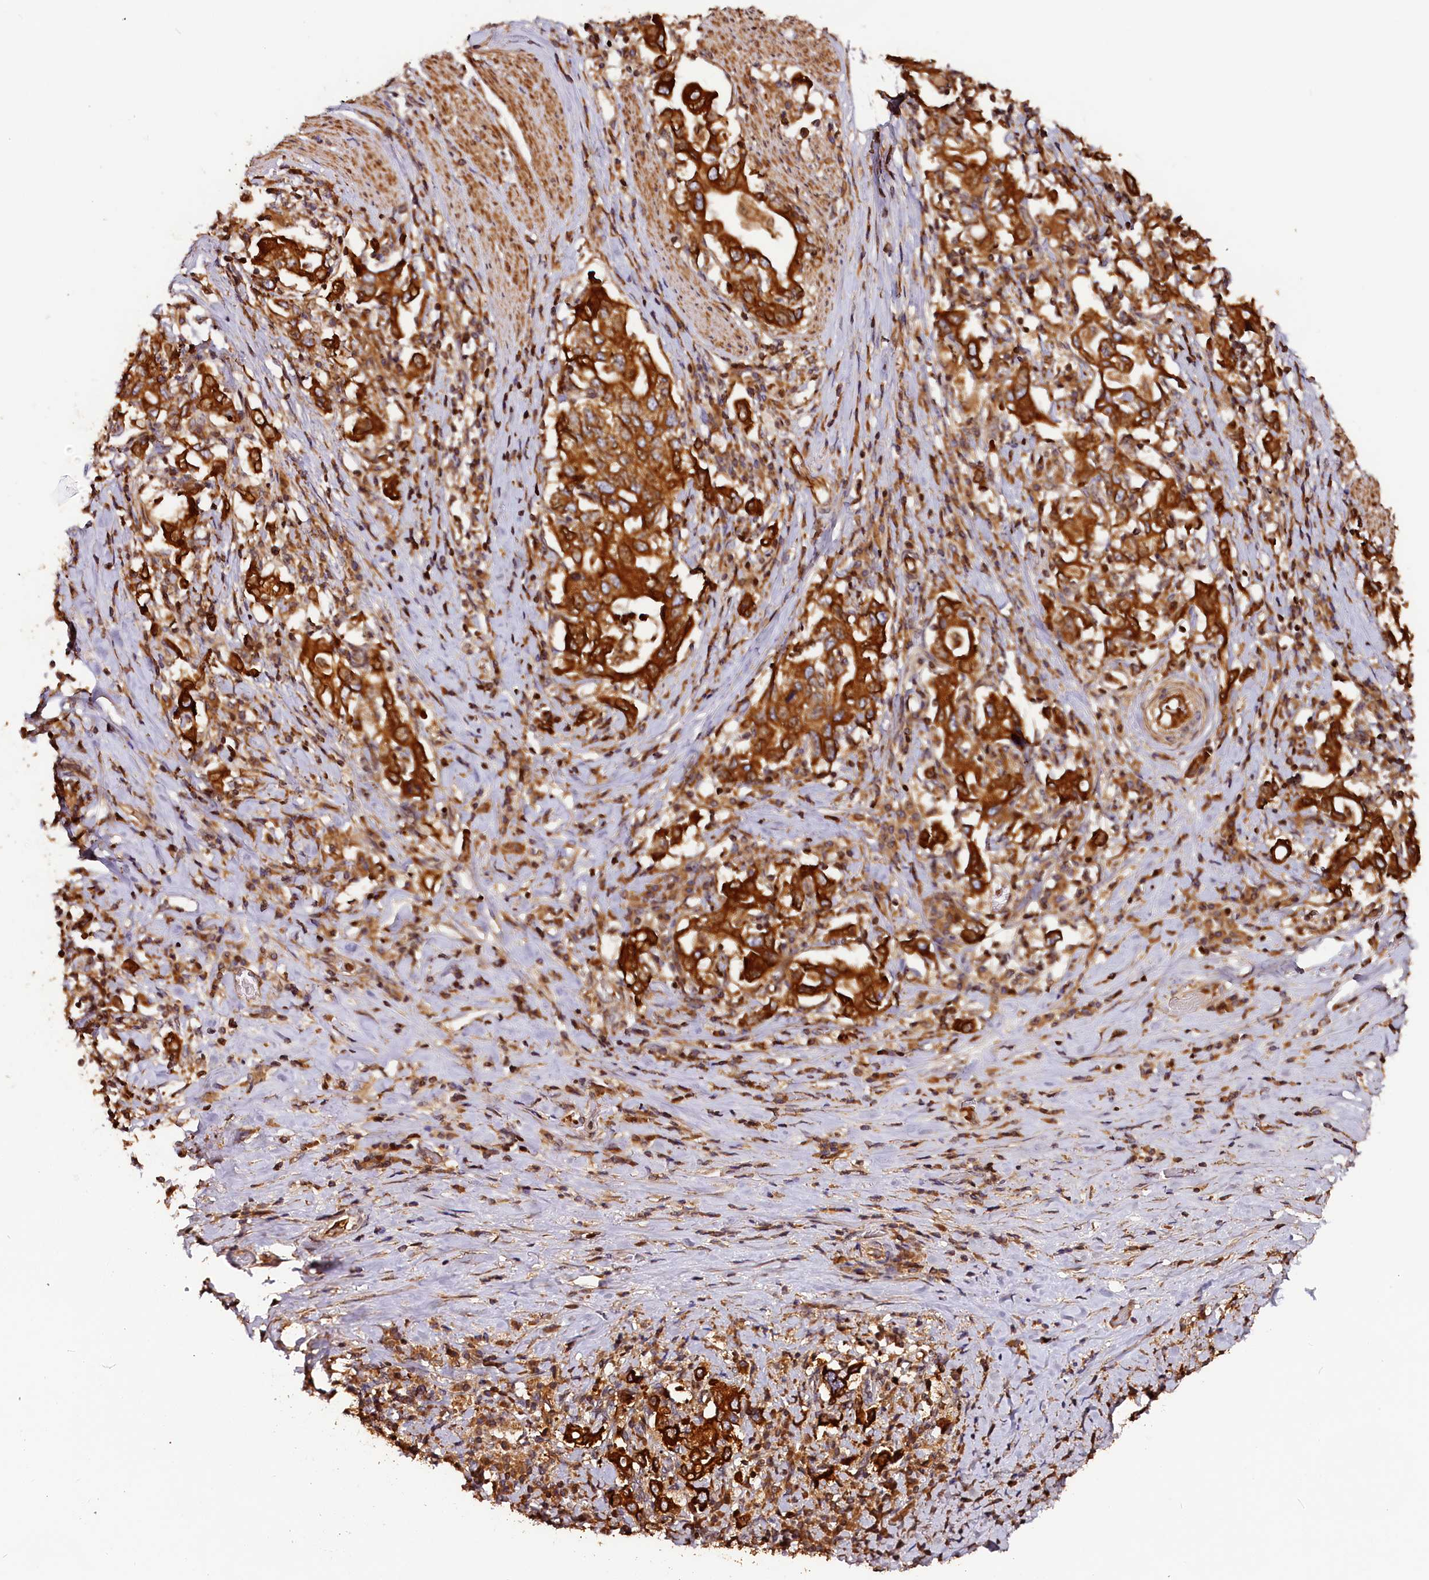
{"staining": {"intensity": "strong", "quantity": ">75%", "location": "cytoplasmic/membranous"}, "tissue": "stomach cancer", "cell_type": "Tumor cells", "image_type": "cancer", "snomed": [{"axis": "morphology", "description": "Adenocarcinoma, NOS"}, {"axis": "topography", "description": "Stomach, upper"}, {"axis": "topography", "description": "Stomach"}], "caption": "Immunohistochemistry photomicrograph of neoplastic tissue: stomach adenocarcinoma stained using IHC exhibits high levels of strong protein expression localized specifically in the cytoplasmic/membranous of tumor cells, appearing as a cytoplasmic/membranous brown color.", "gene": "HMOX2", "patient": {"sex": "male", "age": 62}}